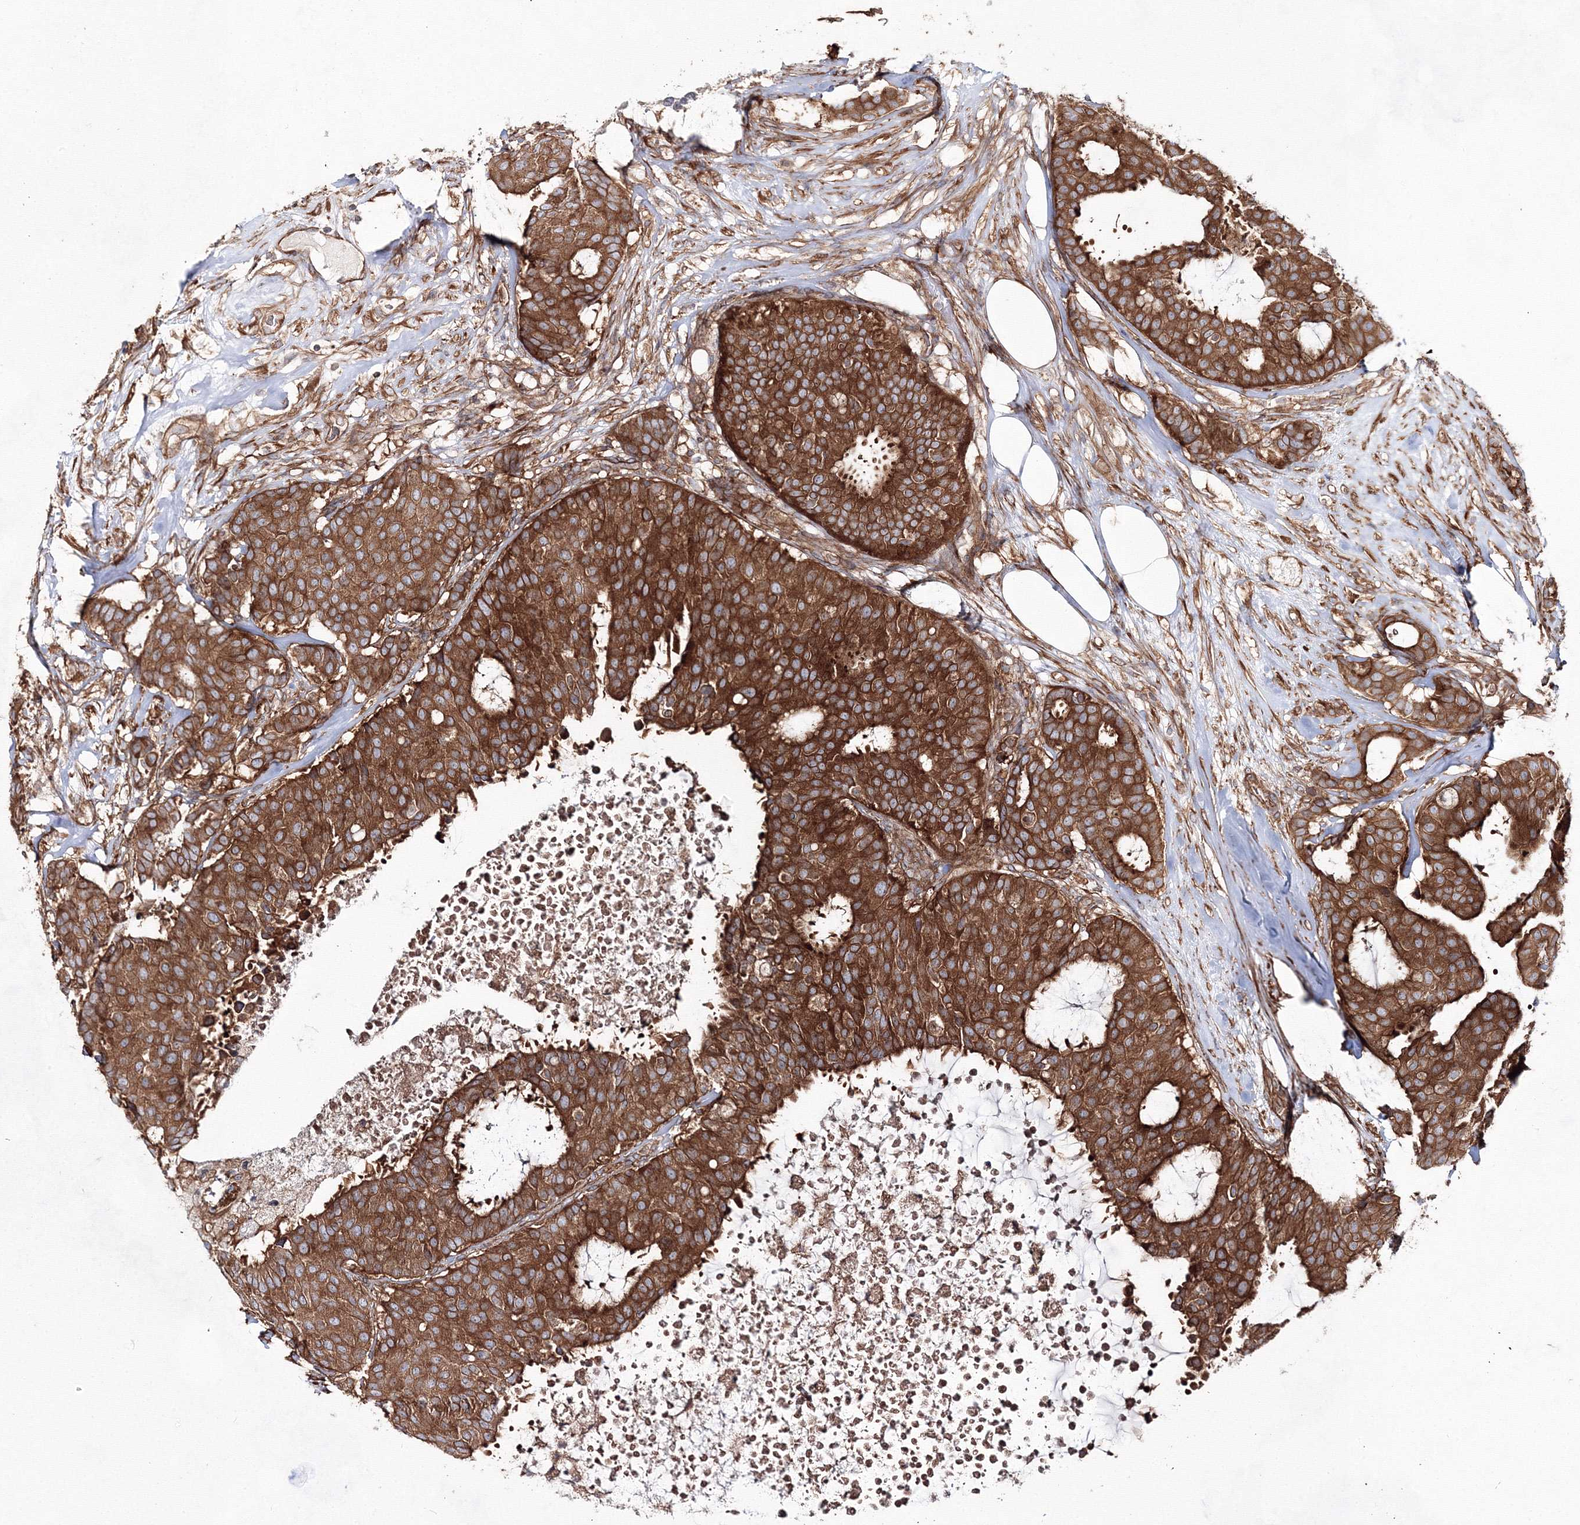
{"staining": {"intensity": "strong", "quantity": ">75%", "location": "cytoplasmic/membranous"}, "tissue": "breast cancer", "cell_type": "Tumor cells", "image_type": "cancer", "snomed": [{"axis": "morphology", "description": "Duct carcinoma"}, {"axis": "topography", "description": "Breast"}], "caption": "Breast cancer (invasive ductal carcinoma) stained for a protein exhibits strong cytoplasmic/membranous positivity in tumor cells.", "gene": "EXOC6", "patient": {"sex": "female", "age": 75}}